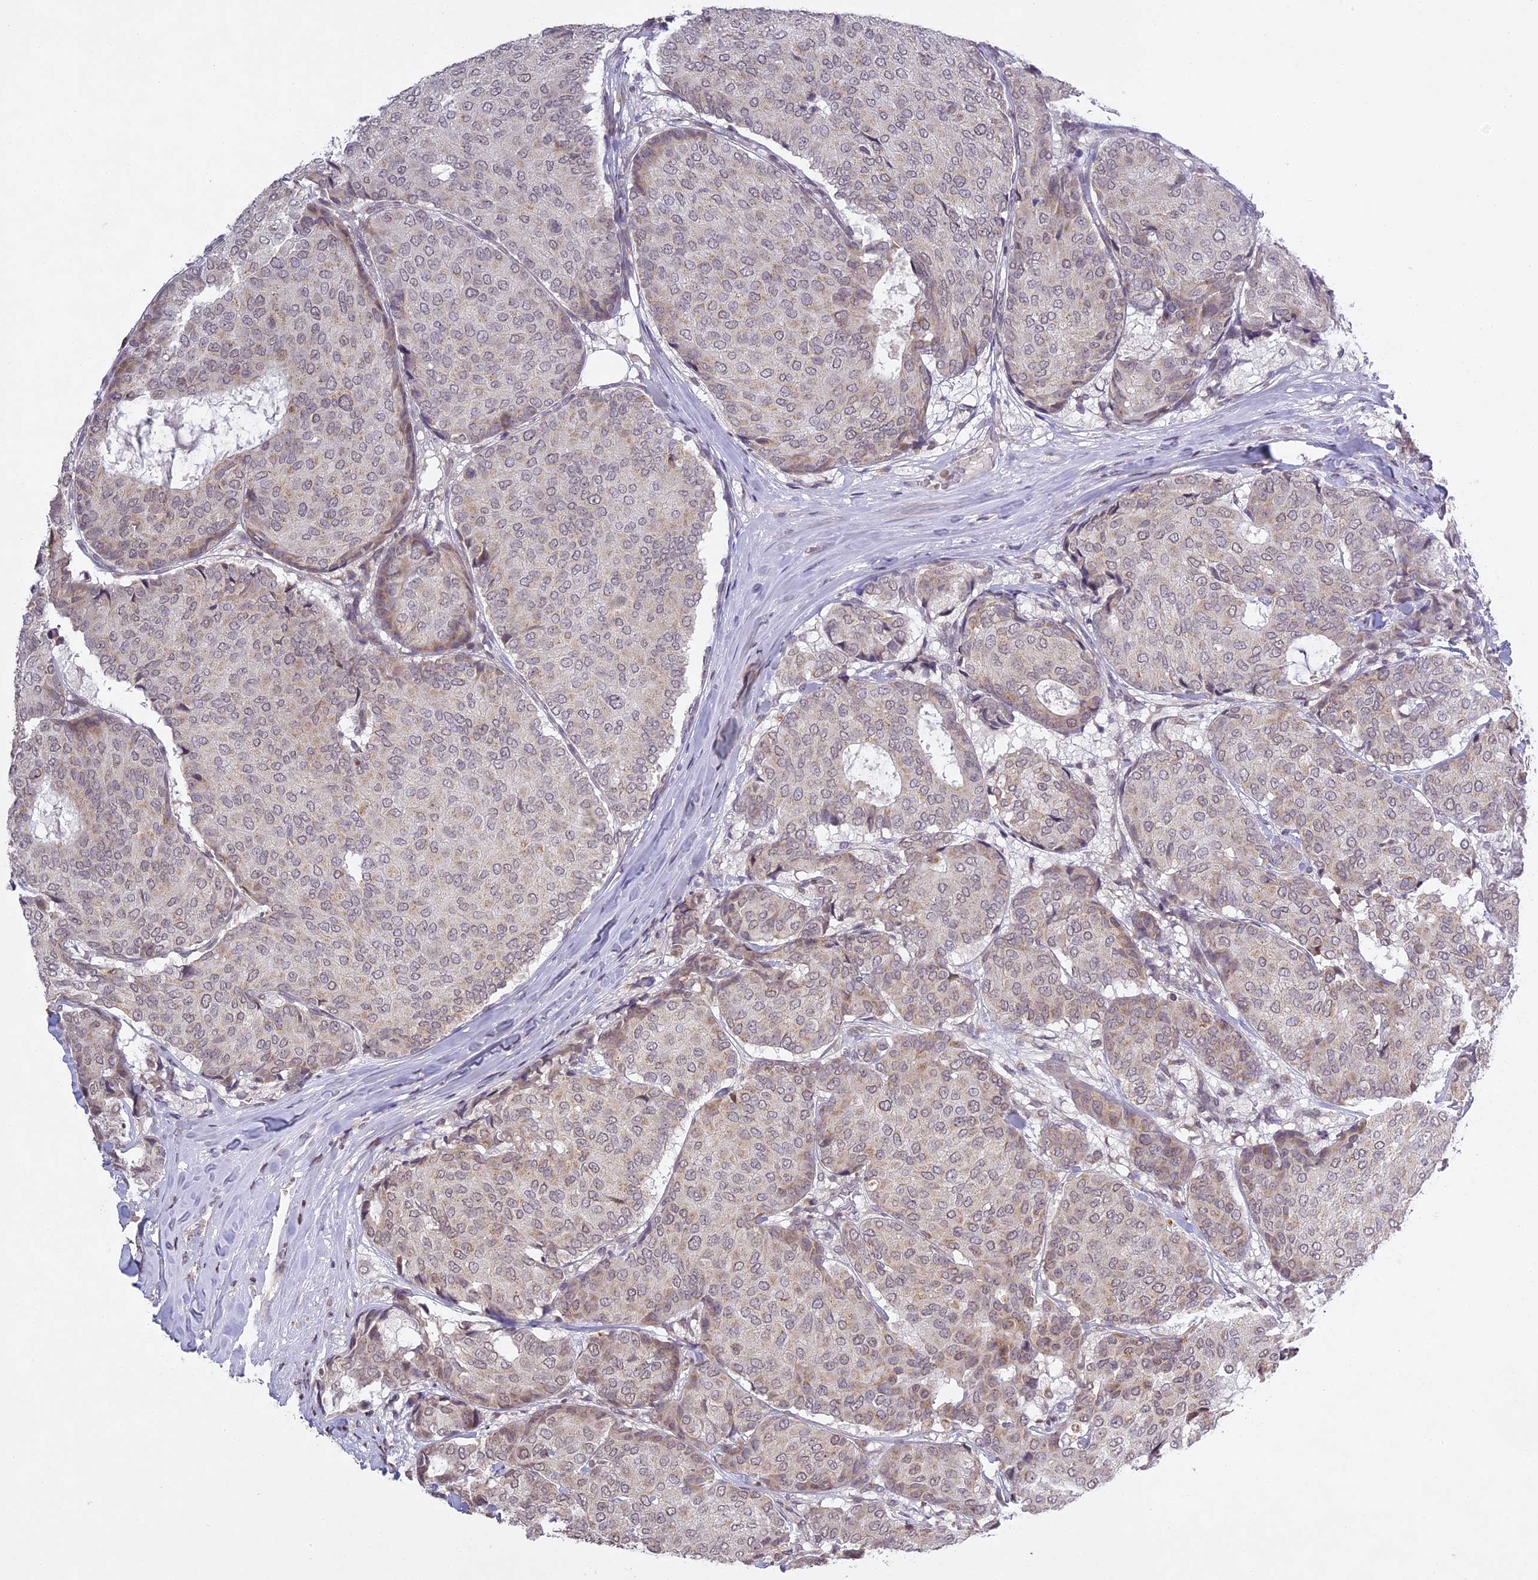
{"staining": {"intensity": "weak", "quantity": "<25%", "location": "cytoplasmic/membranous"}, "tissue": "breast cancer", "cell_type": "Tumor cells", "image_type": "cancer", "snomed": [{"axis": "morphology", "description": "Duct carcinoma"}, {"axis": "topography", "description": "Breast"}], "caption": "The IHC image has no significant staining in tumor cells of invasive ductal carcinoma (breast) tissue. (DAB (3,3'-diaminobenzidine) immunohistochemistry (IHC), high magnification).", "gene": "ERG28", "patient": {"sex": "female", "age": 75}}